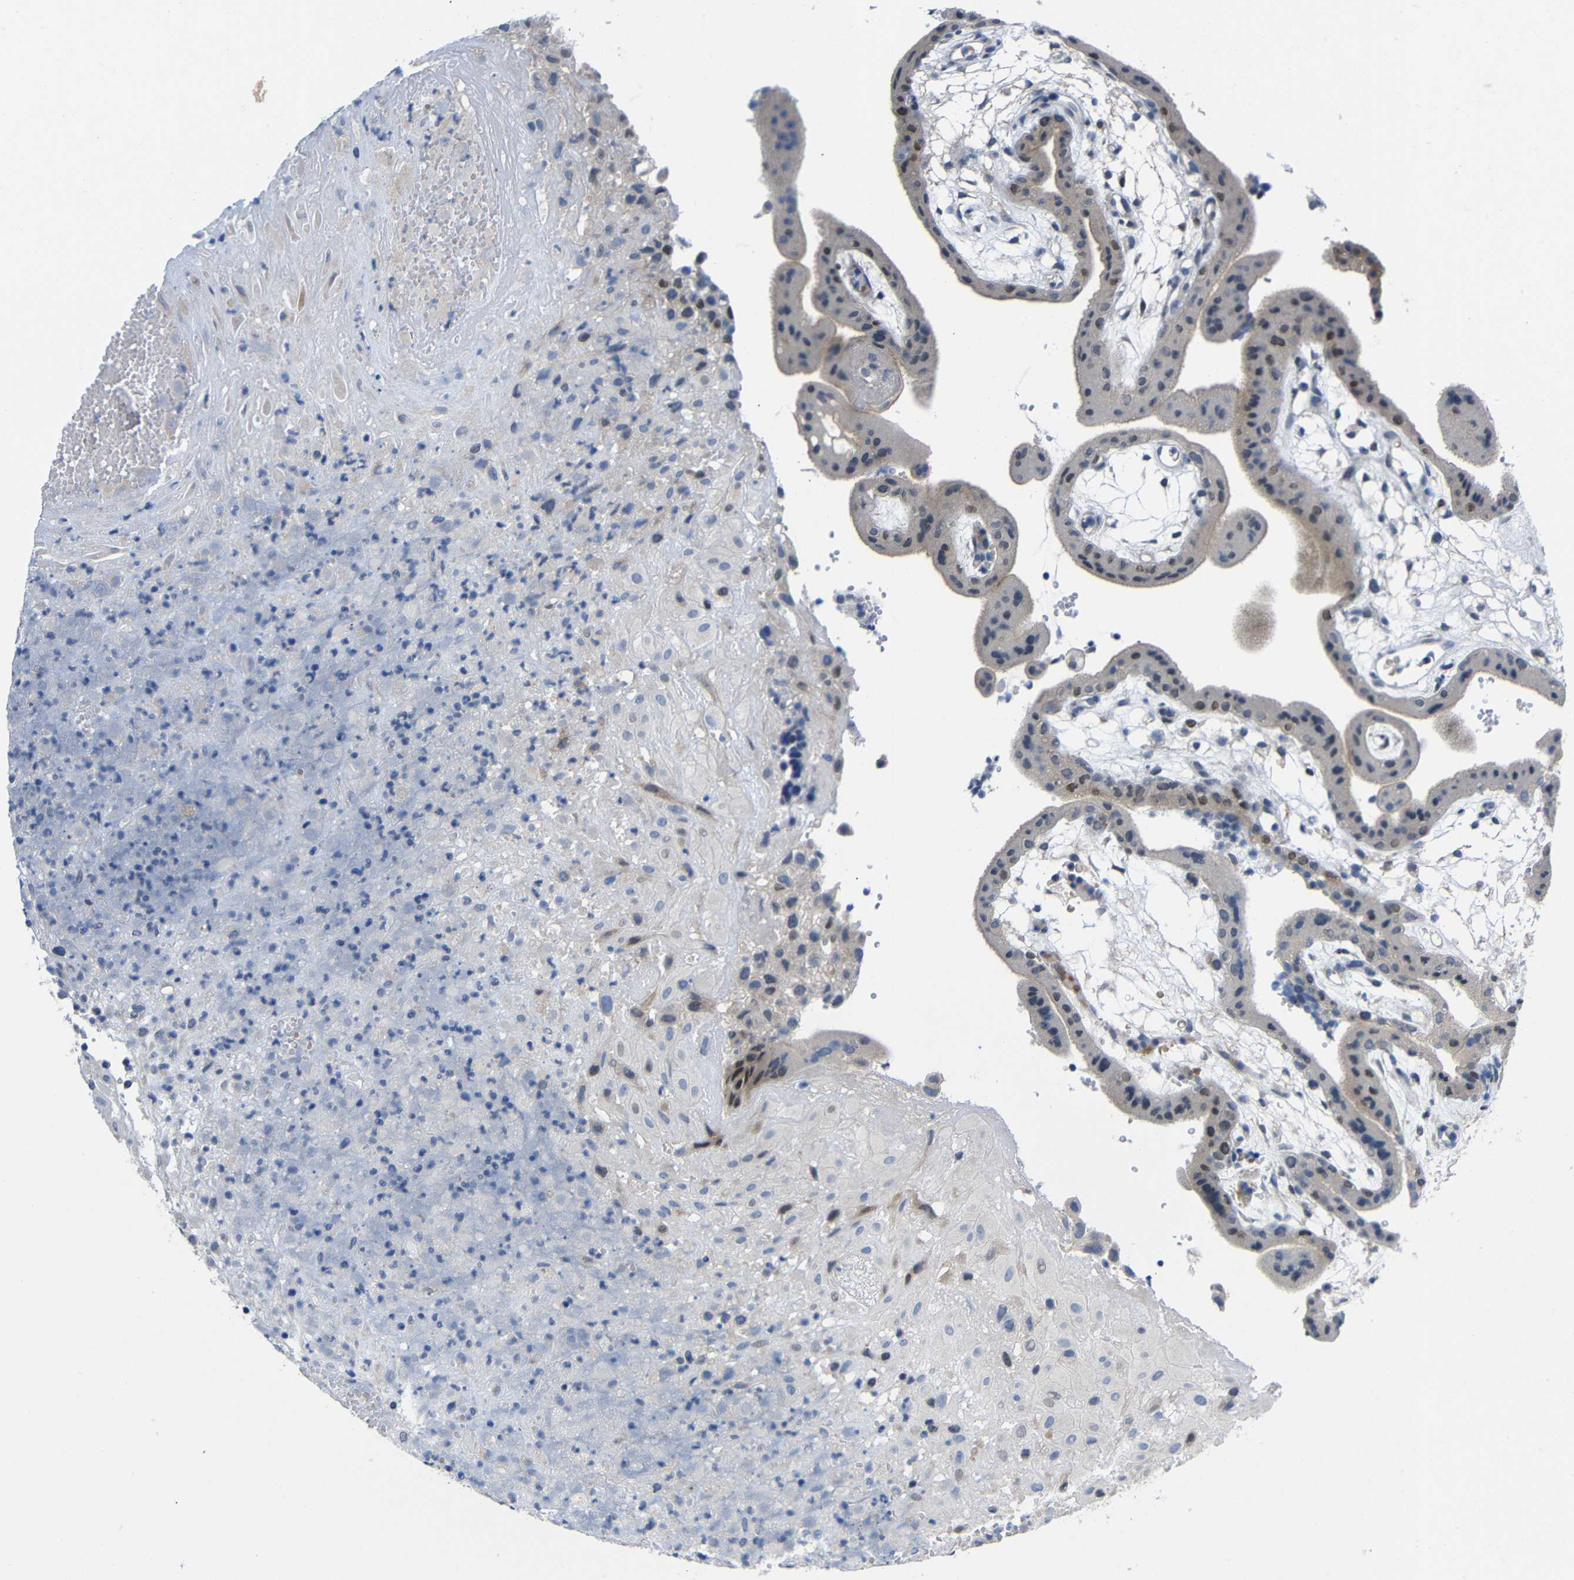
{"staining": {"intensity": "weak", "quantity": "<25%", "location": "cytoplasmic/membranous"}, "tissue": "placenta", "cell_type": "Decidual cells", "image_type": "normal", "snomed": [{"axis": "morphology", "description": "Normal tissue, NOS"}, {"axis": "topography", "description": "Placenta"}], "caption": "Immunohistochemistry (IHC) of normal human placenta demonstrates no positivity in decidual cells. (Immunohistochemistry, brightfield microscopy, high magnification).", "gene": "CMTM1", "patient": {"sex": "female", "age": 18}}